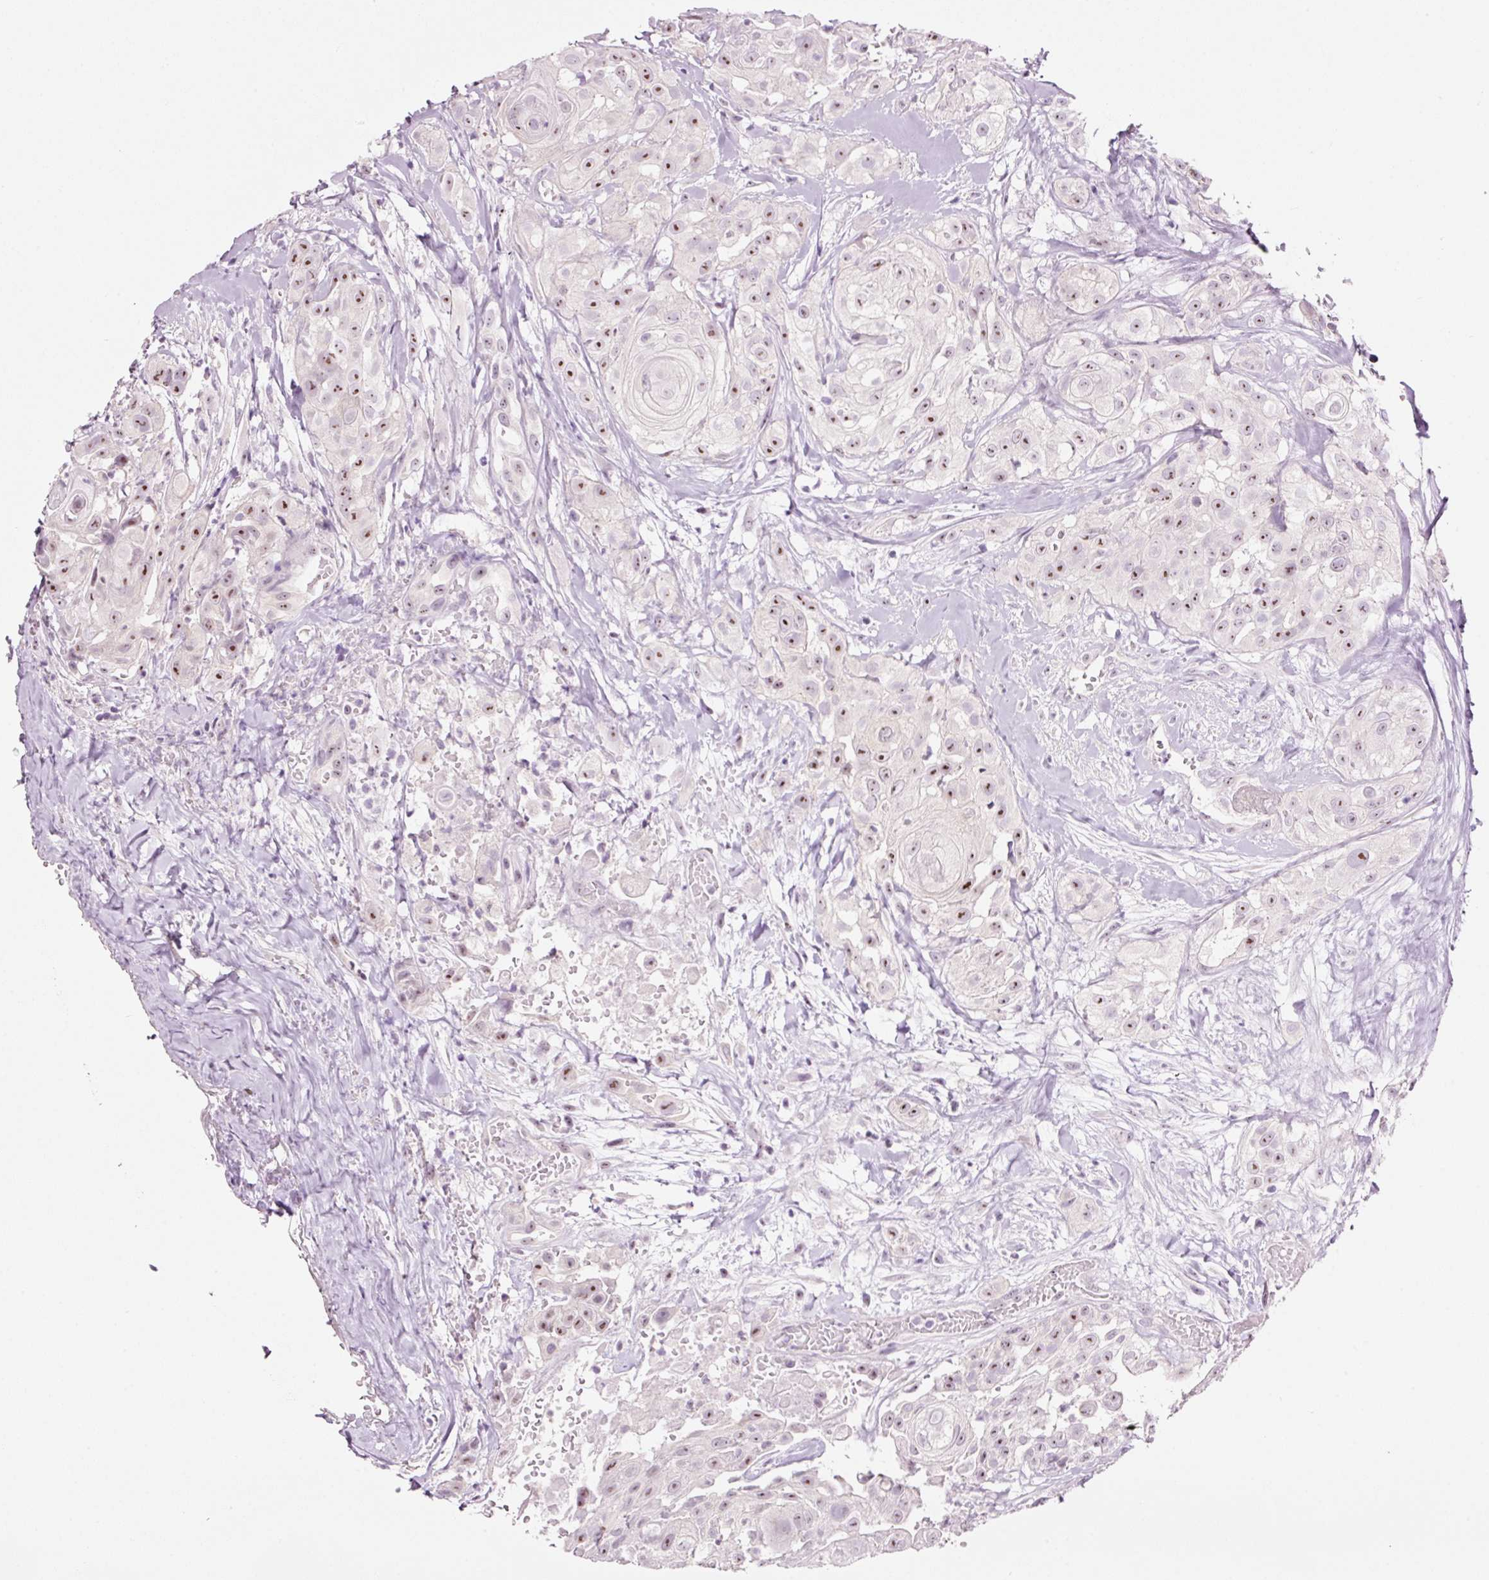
{"staining": {"intensity": "moderate", "quantity": ">75%", "location": "nuclear"}, "tissue": "head and neck cancer", "cell_type": "Tumor cells", "image_type": "cancer", "snomed": [{"axis": "morphology", "description": "Squamous cell carcinoma, NOS"}, {"axis": "topography", "description": "Head-Neck"}], "caption": "Head and neck squamous cell carcinoma was stained to show a protein in brown. There is medium levels of moderate nuclear staining in about >75% of tumor cells.", "gene": "GCG", "patient": {"sex": "male", "age": 83}}